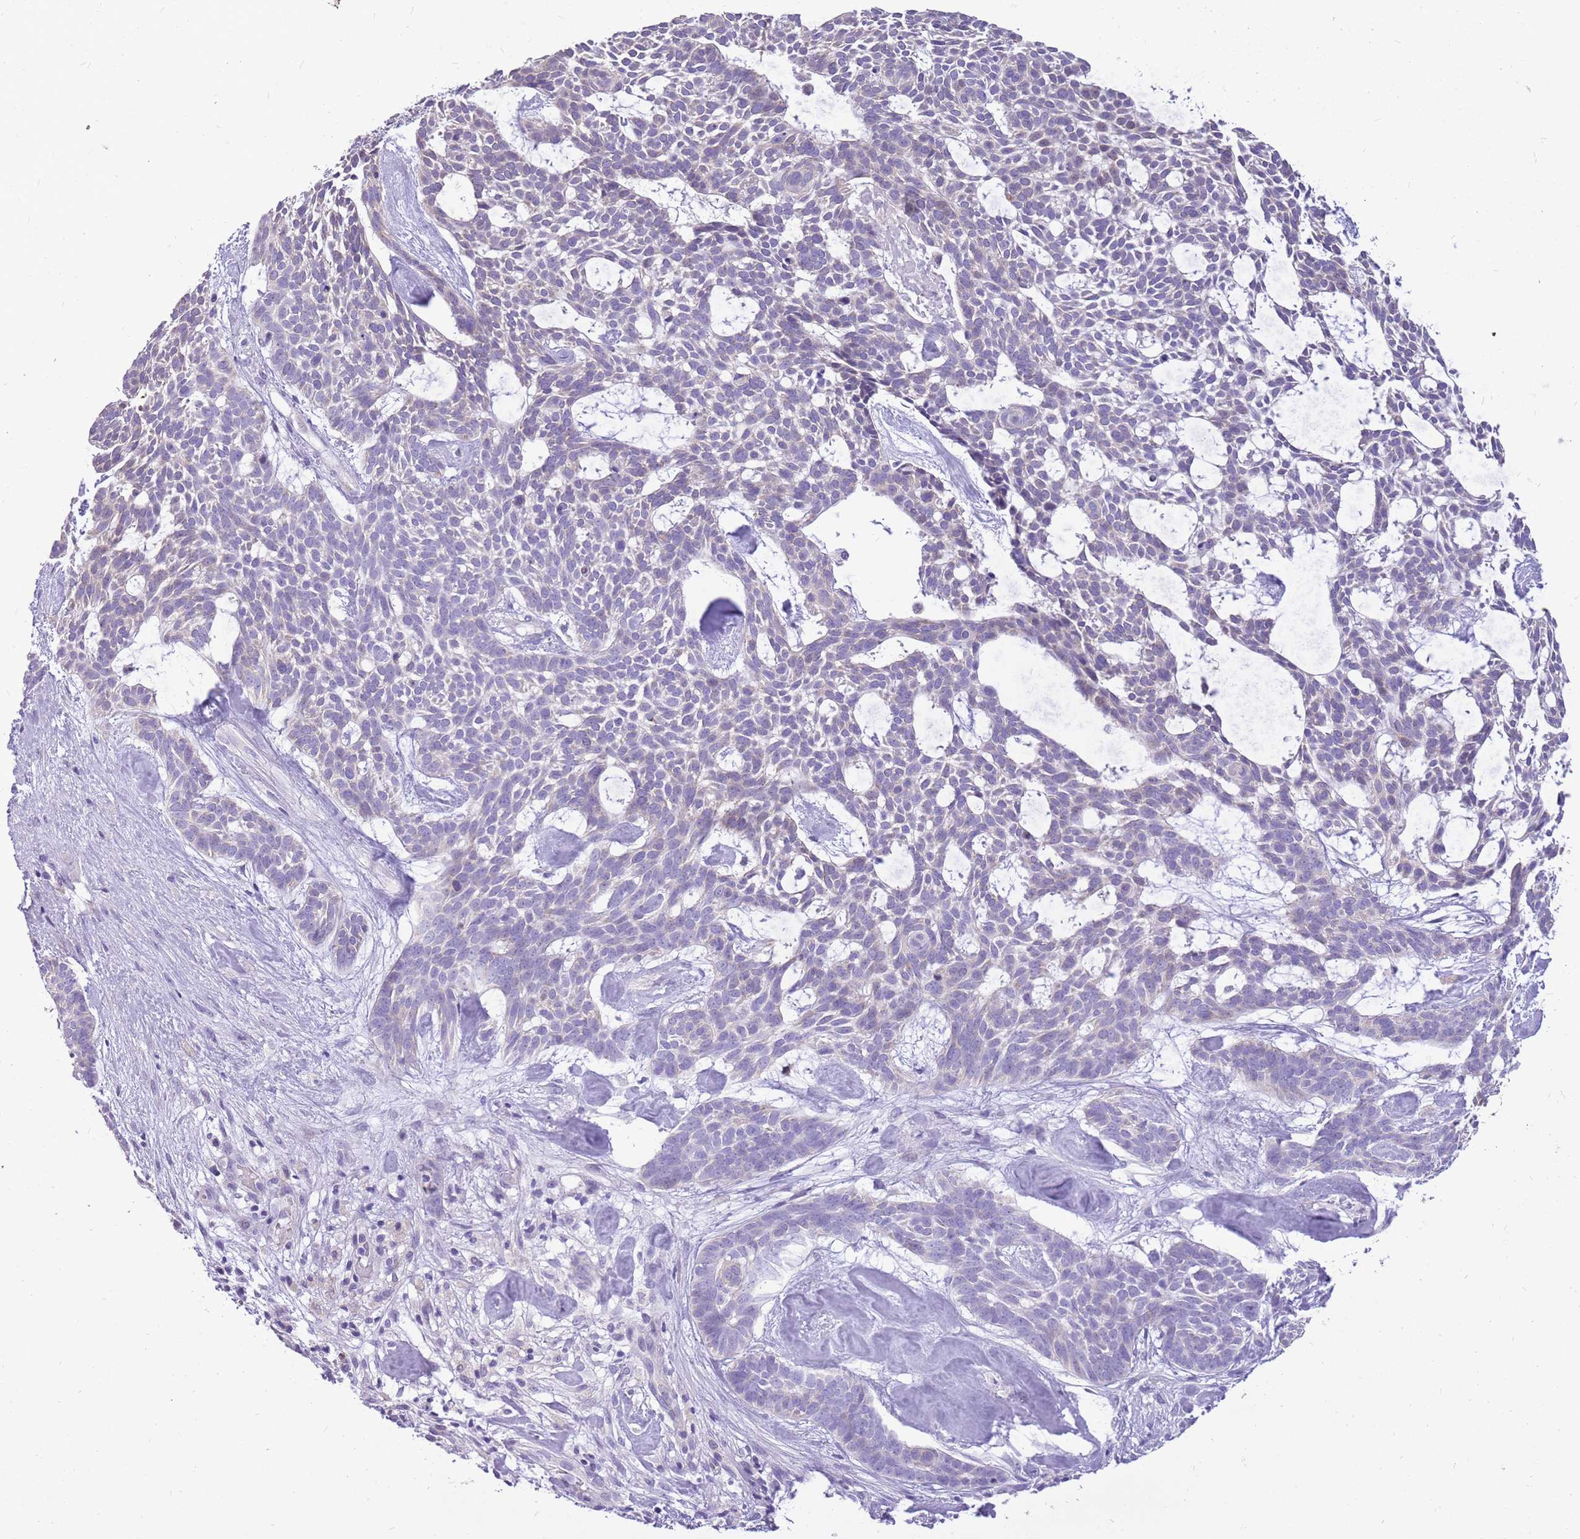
{"staining": {"intensity": "negative", "quantity": "none", "location": "none"}, "tissue": "skin cancer", "cell_type": "Tumor cells", "image_type": "cancer", "snomed": [{"axis": "morphology", "description": "Basal cell carcinoma"}, {"axis": "topography", "description": "Skin"}], "caption": "DAB immunohistochemical staining of skin basal cell carcinoma shows no significant positivity in tumor cells.", "gene": "PCNX1", "patient": {"sex": "male", "age": 61}}